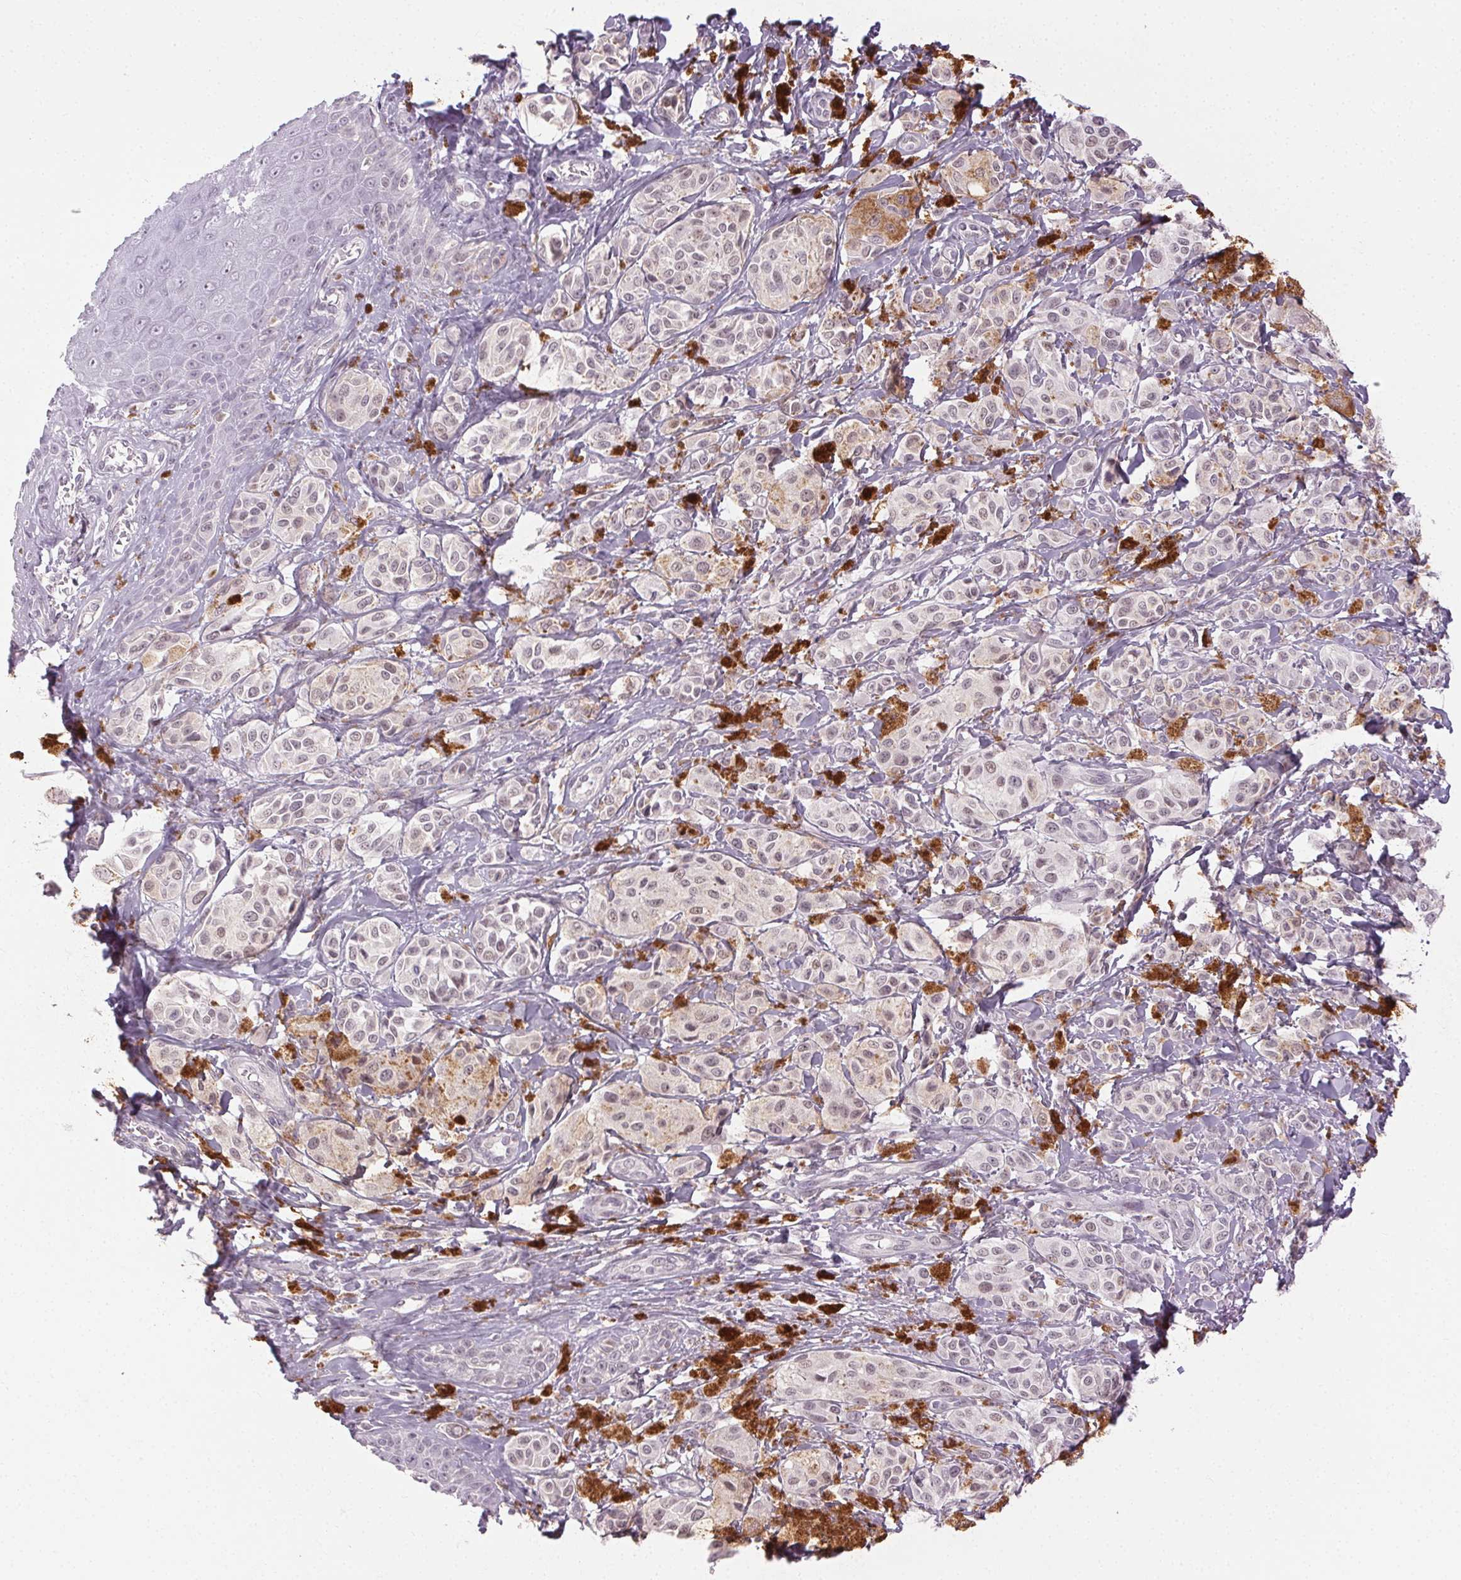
{"staining": {"intensity": "weak", "quantity": "<25%", "location": "cytoplasmic/membranous,nuclear"}, "tissue": "melanoma", "cell_type": "Tumor cells", "image_type": "cancer", "snomed": [{"axis": "morphology", "description": "Malignant melanoma, NOS"}, {"axis": "topography", "description": "Skin"}], "caption": "IHC micrograph of melanoma stained for a protein (brown), which demonstrates no positivity in tumor cells. (Brightfield microscopy of DAB IHC at high magnification).", "gene": "FAM168A", "patient": {"sex": "female", "age": 80}}